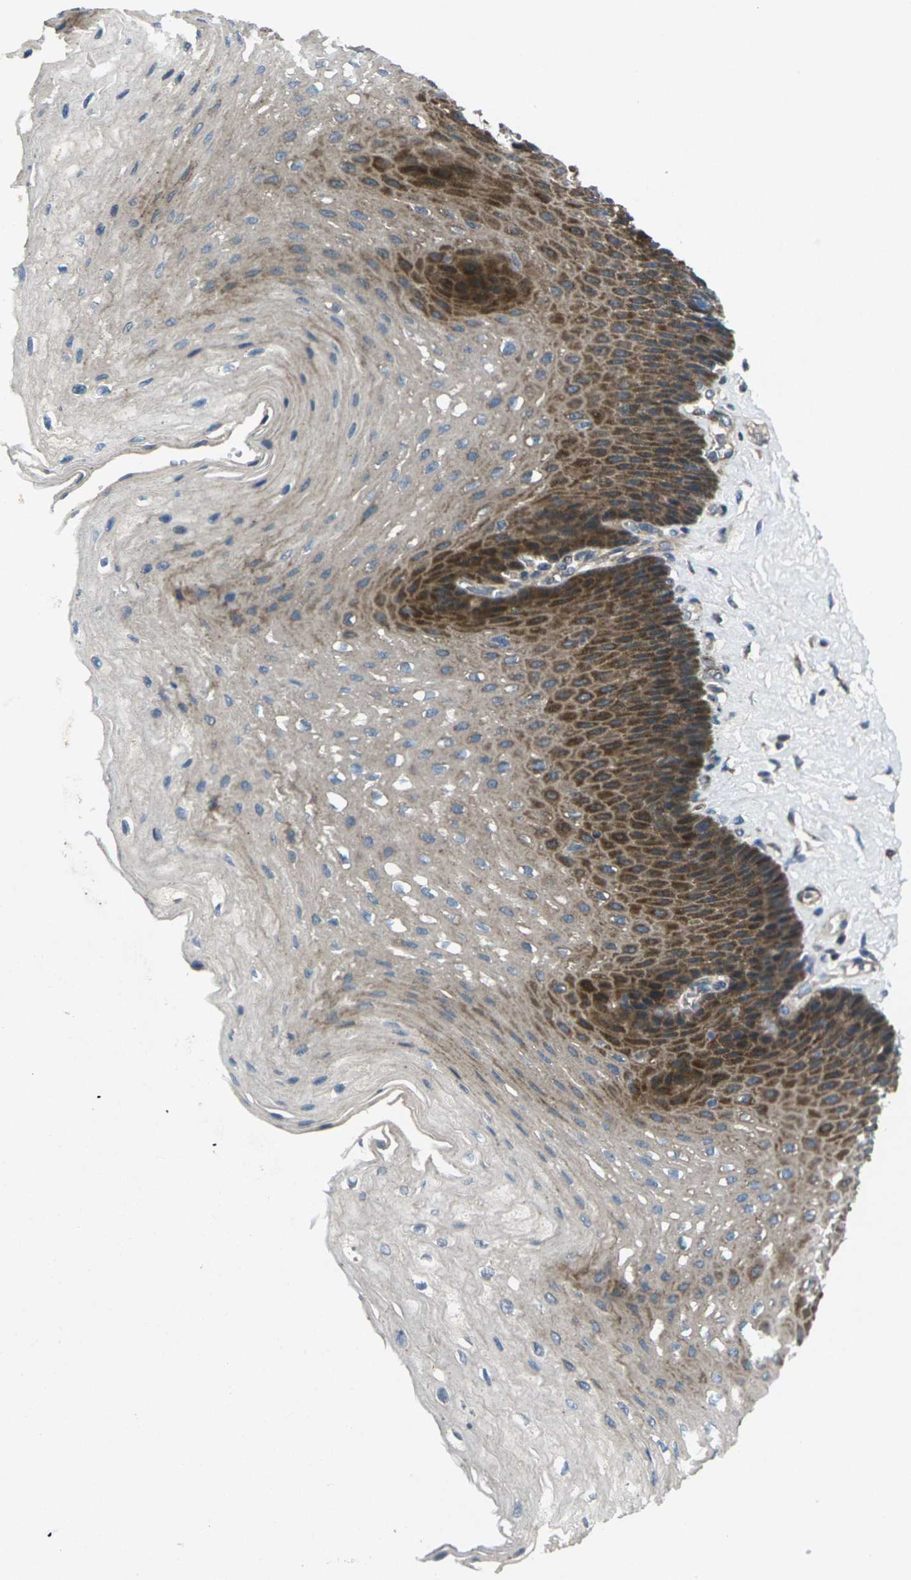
{"staining": {"intensity": "moderate", "quantity": ">75%", "location": "cytoplasmic/membranous"}, "tissue": "esophagus", "cell_type": "Squamous epithelial cells", "image_type": "normal", "snomed": [{"axis": "morphology", "description": "Normal tissue, NOS"}, {"axis": "topography", "description": "Esophagus"}], "caption": "IHC of normal human esophagus displays medium levels of moderate cytoplasmic/membranous positivity in about >75% of squamous epithelial cells.", "gene": "EDNRA", "patient": {"sex": "female", "age": 72}}